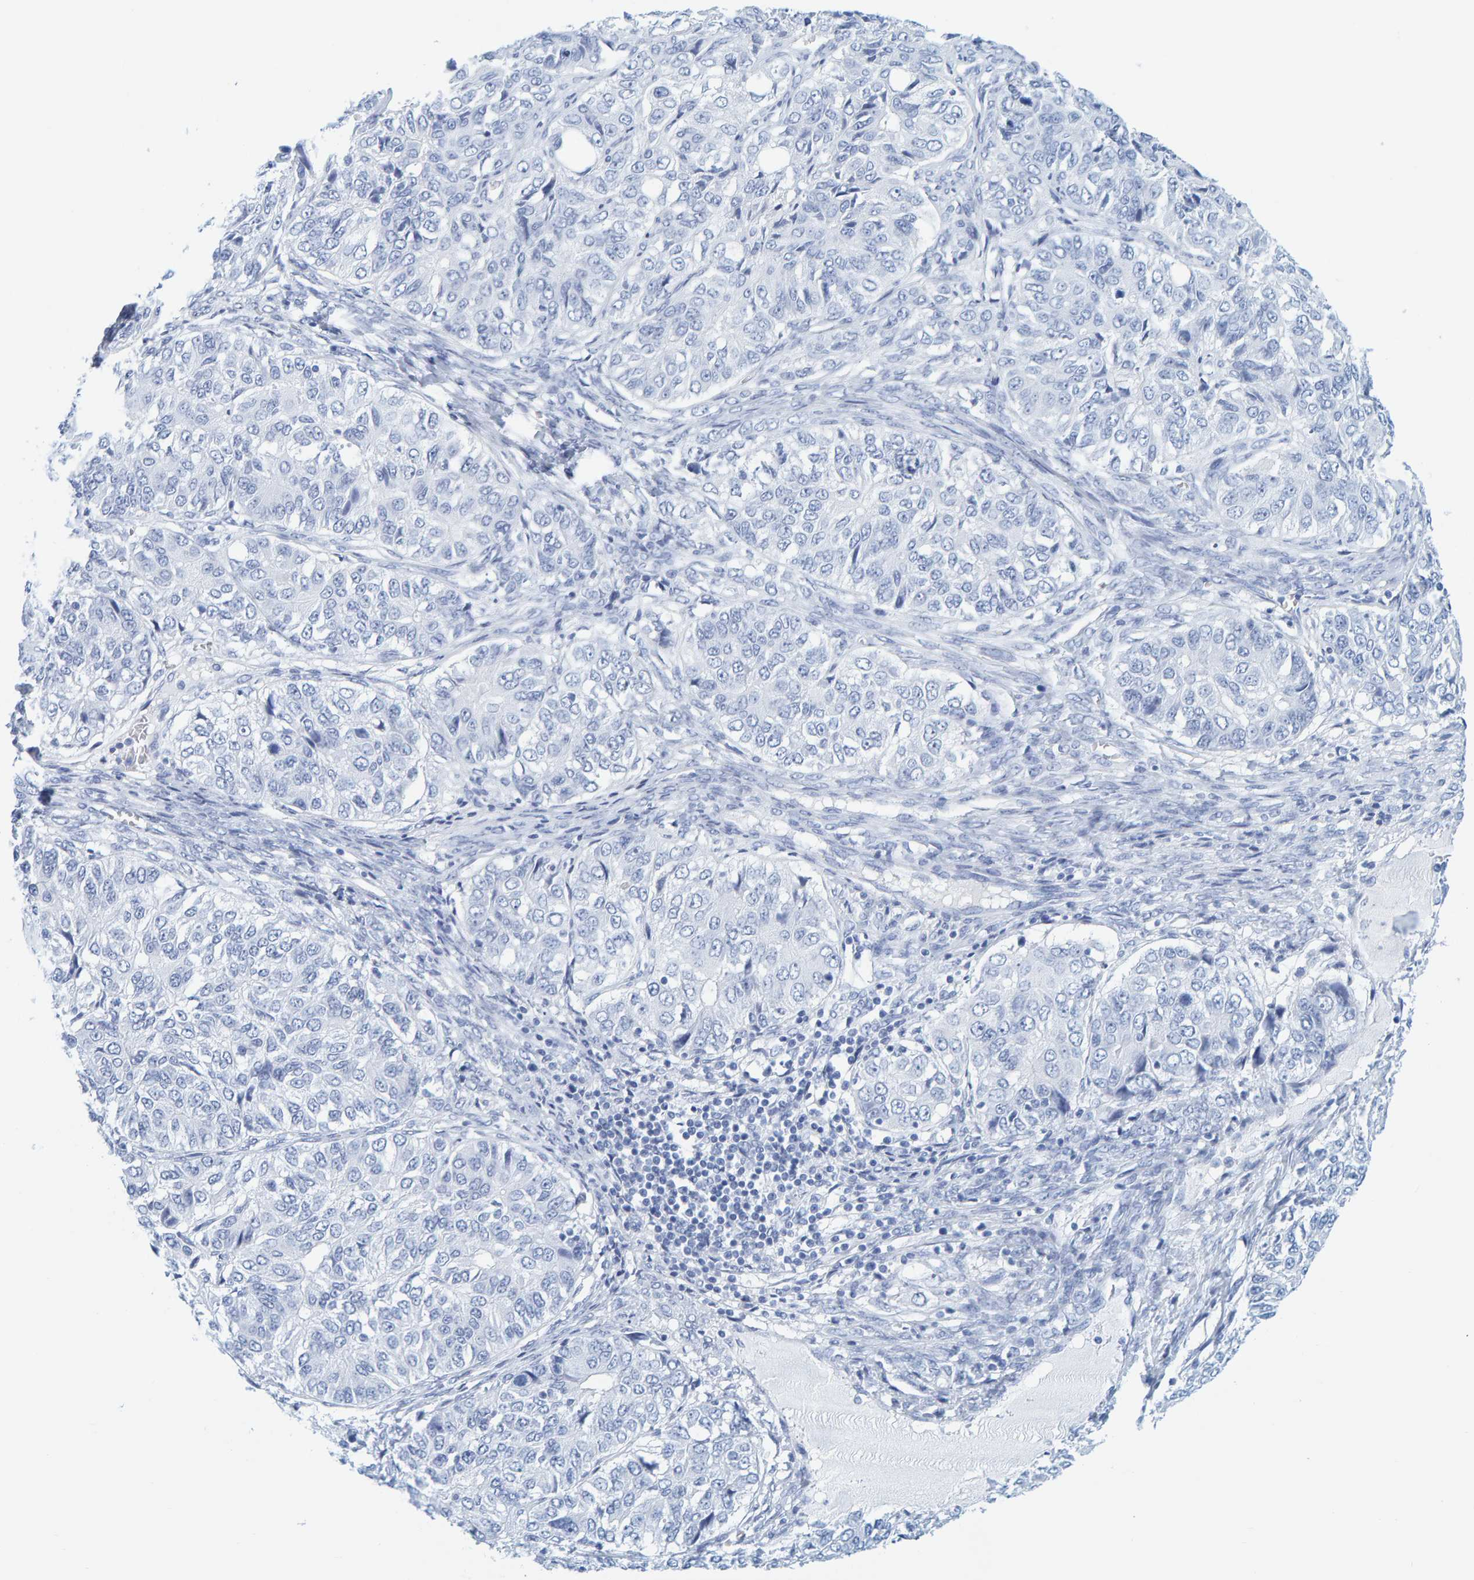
{"staining": {"intensity": "negative", "quantity": "none", "location": "none"}, "tissue": "ovarian cancer", "cell_type": "Tumor cells", "image_type": "cancer", "snomed": [{"axis": "morphology", "description": "Carcinoma, endometroid"}, {"axis": "topography", "description": "Ovary"}], "caption": "Immunohistochemistry (IHC) of human endometroid carcinoma (ovarian) exhibits no positivity in tumor cells.", "gene": "SFTPC", "patient": {"sex": "female", "age": 51}}